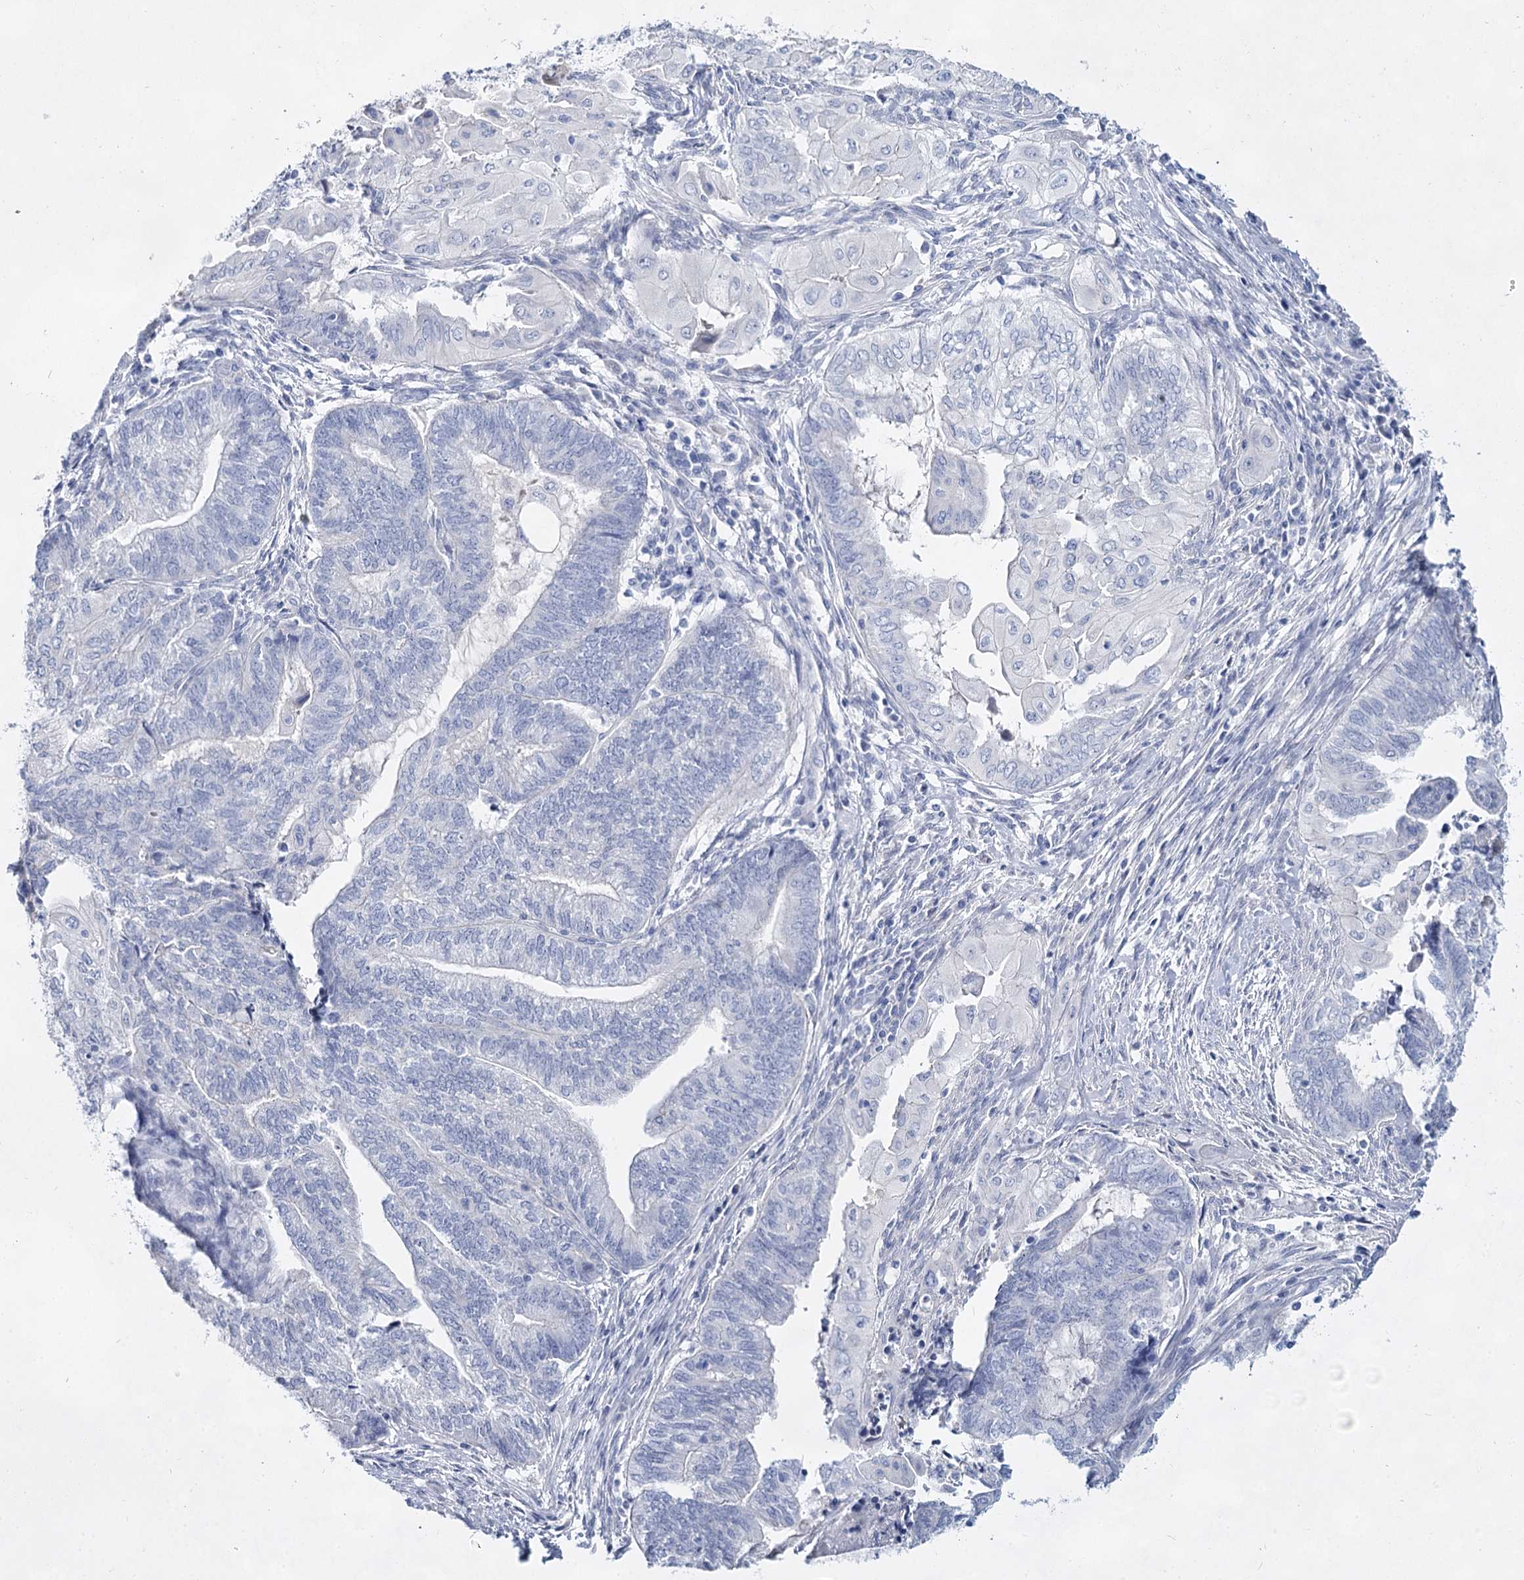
{"staining": {"intensity": "negative", "quantity": "none", "location": "none"}, "tissue": "endometrial cancer", "cell_type": "Tumor cells", "image_type": "cancer", "snomed": [{"axis": "morphology", "description": "Adenocarcinoma, NOS"}, {"axis": "topography", "description": "Uterus"}, {"axis": "topography", "description": "Endometrium"}], "caption": "High power microscopy micrograph of an immunohistochemistry (IHC) histopathology image of adenocarcinoma (endometrial), revealing no significant expression in tumor cells.", "gene": "SLC17A2", "patient": {"sex": "female", "age": 70}}